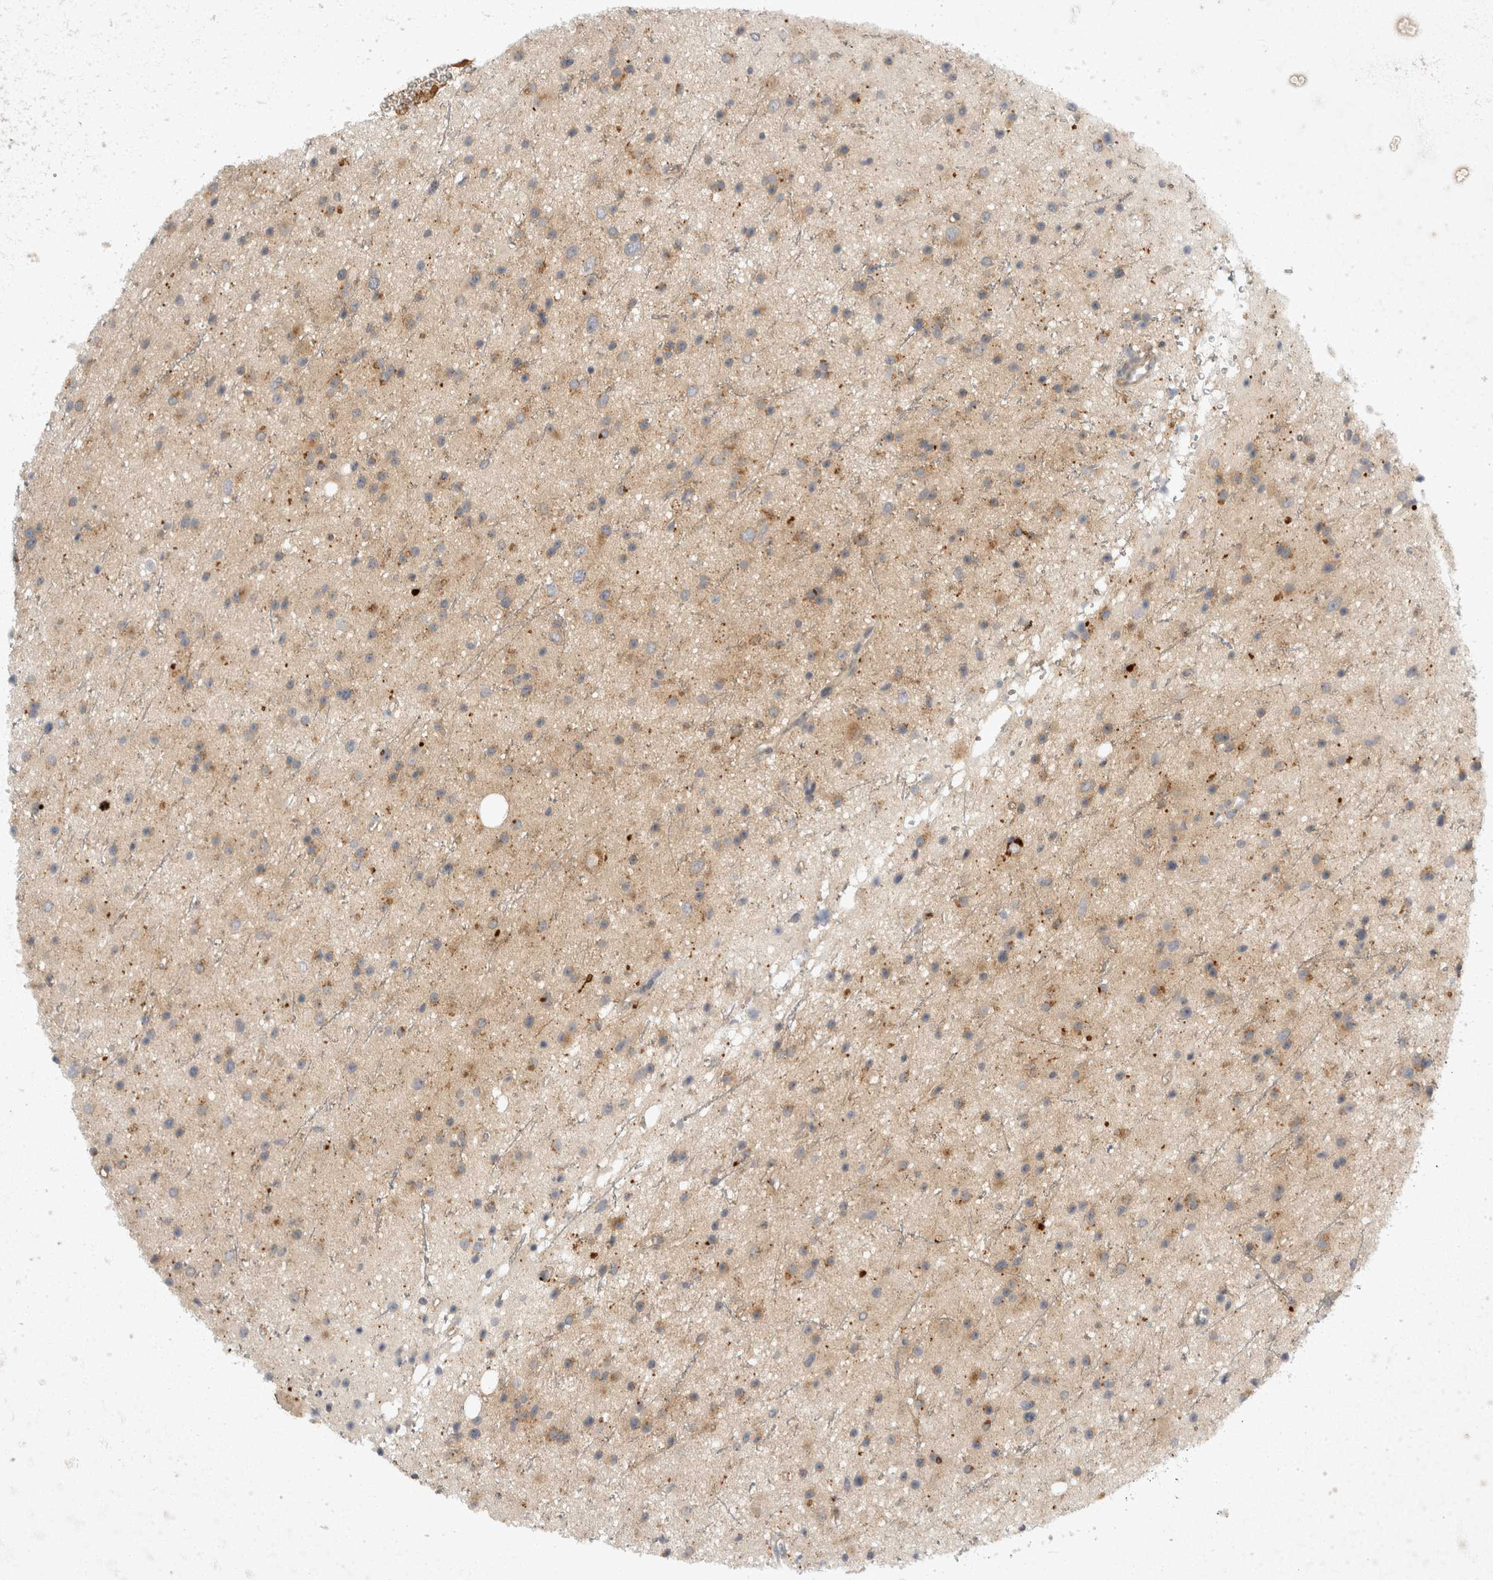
{"staining": {"intensity": "negative", "quantity": "none", "location": "none"}, "tissue": "glioma", "cell_type": "Tumor cells", "image_type": "cancer", "snomed": [{"axis": "morphology", "description": "Glioma, malignant, Low grade"}, {"axis": "topography", "description": "Cerebral cortex"}], "caption": "Tumor cells show no significant positivity in glioma.", "gene": "TOM1L2", "patient": {"sex": "female", "age": 39}}